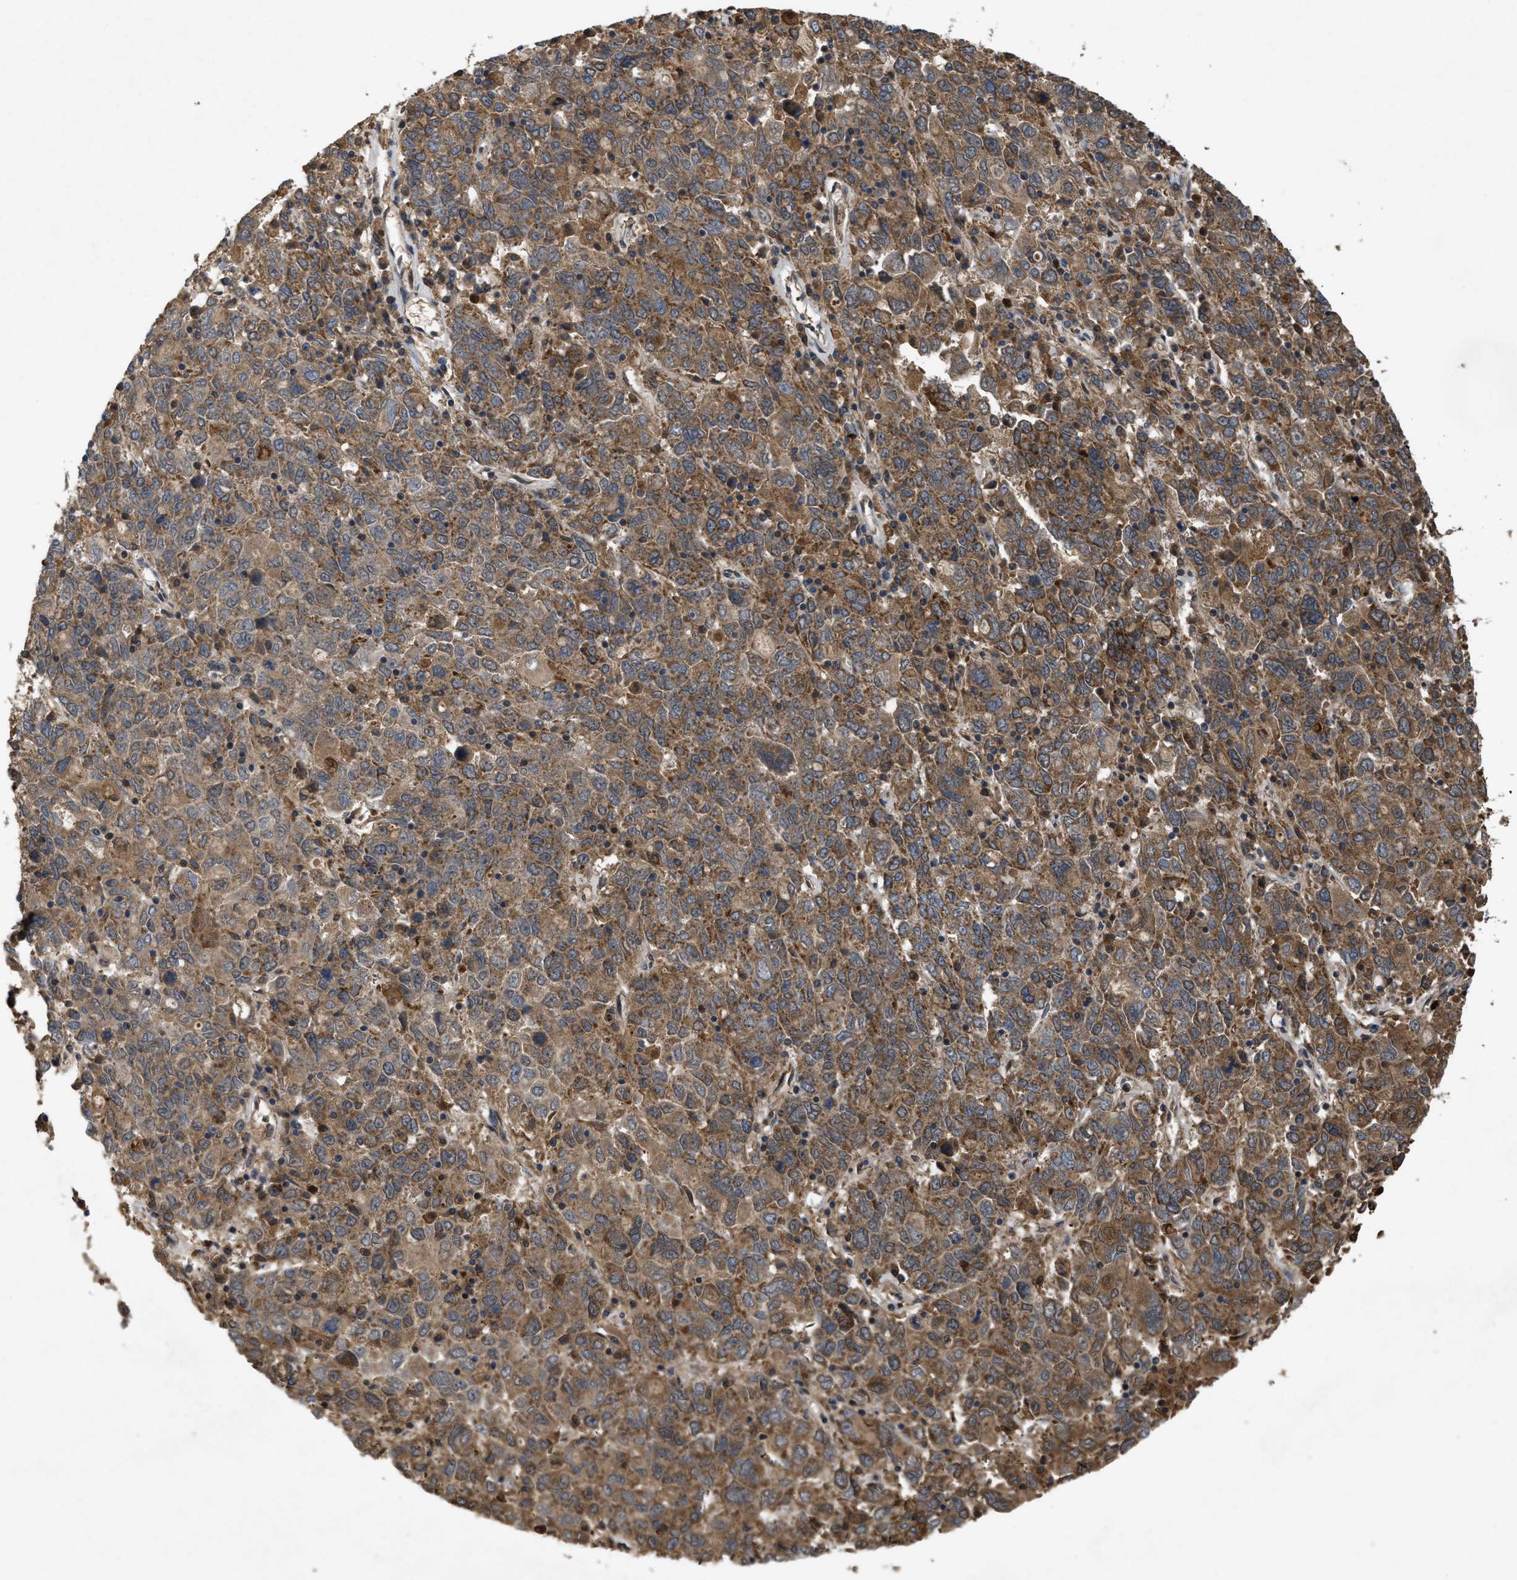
{"staining": {"intensity": "moderate", "quantity": ">75%", "location": "cytoplasmic/membranous"}, "tissue": "ovarian cancer", "cell_type": "Tumor cells", "image_type": "cancer", "snomed": [{"axis": "morphology", "description": "Carcinoma, endometroid"}, {"axis": "topography", "description": "Ovary"}], "caption": "Moderate cytoplasmic/membranous positivity is identified in approximately >75% of tumor cells in ovarian endometroid carcinoma.", "gene": "RAB2A", "patient": {"sex": "female", "age": 62}}